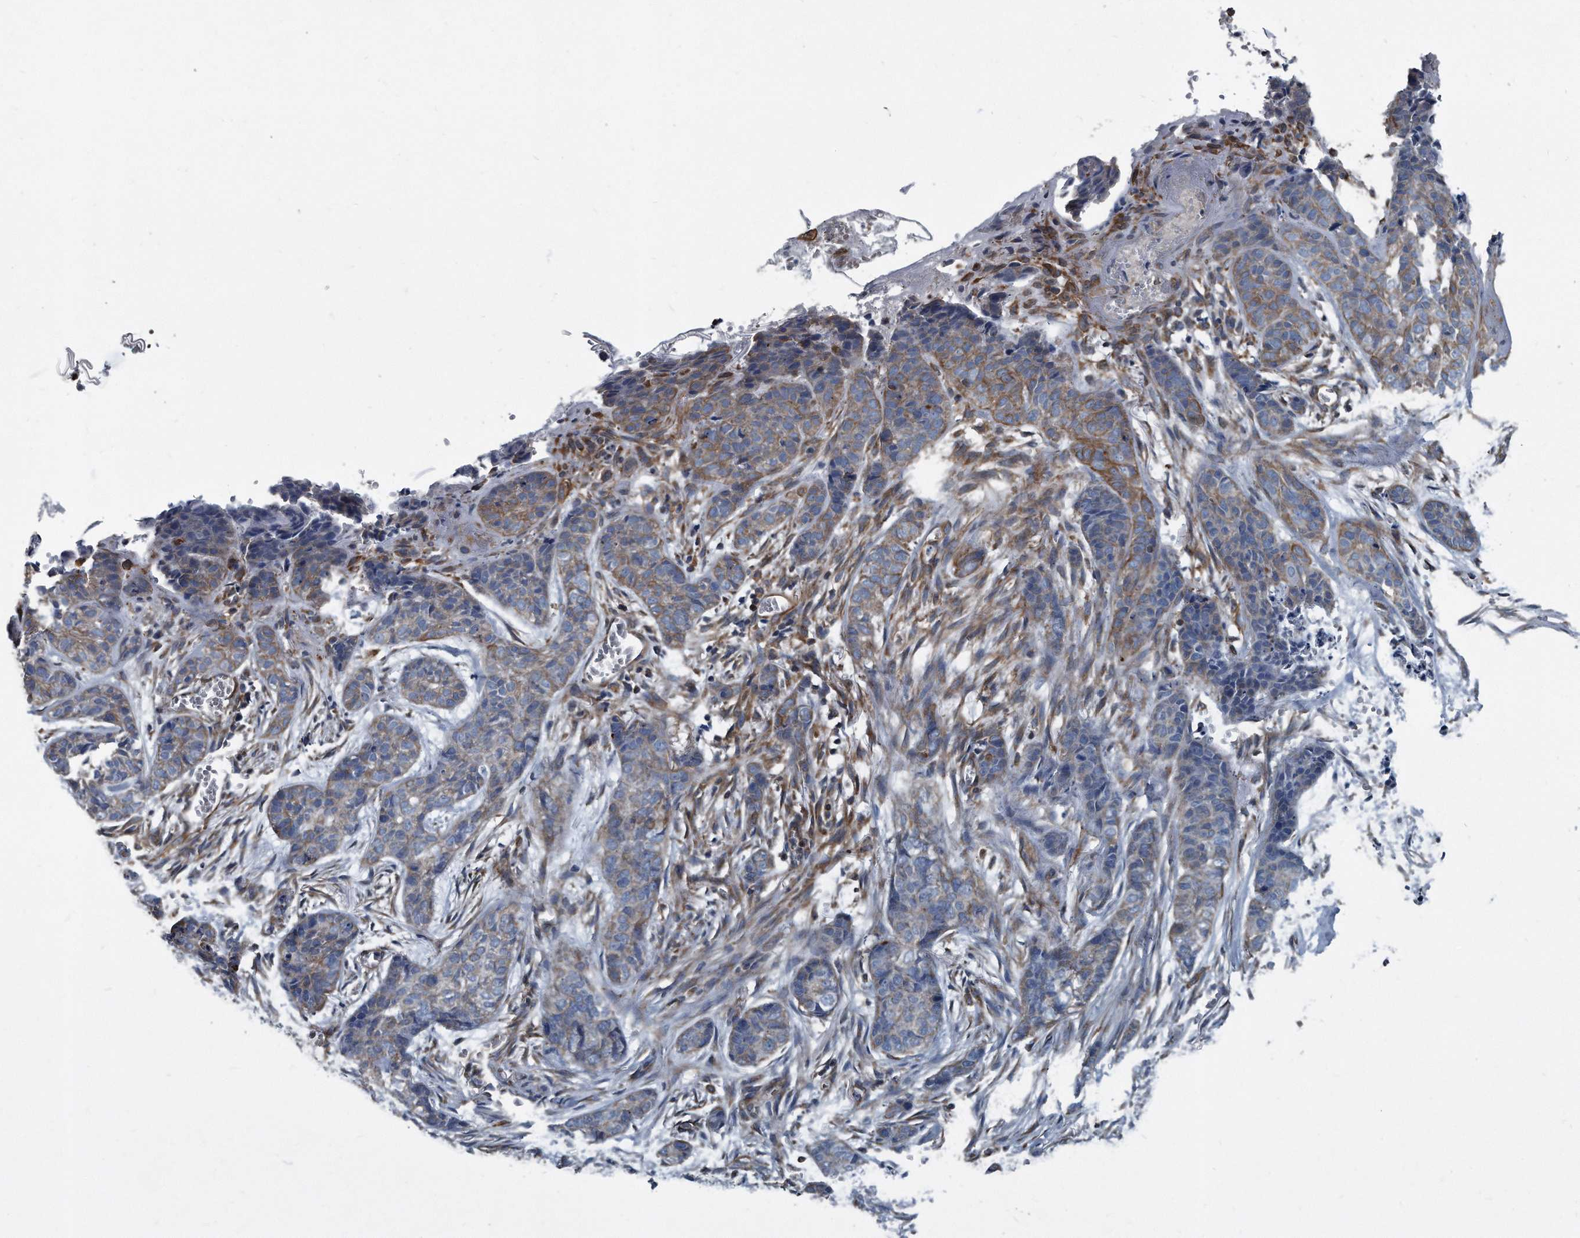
{"staining": {"intensity": "moderate", "quantity": "<25%", "location": "cytoplasmic/membranous"}, "tissue": "skin cancer", "cell_type": "Tumor cells", "image_type": "cancer", "snomed": [{"axis": "morphology", "description": "Basal cell carcinoma"}, {"axis": "topography", "description": "Skin"}], "caption": "High-magnification brightfield microscopy of skin cancer stained with DAB (3,3'-diaminobenzidine) (brown) and counterstained with hematoxylin (blue). tumor cells exhibit moderate cytoplasmic/membranous positivity is seen in approximately<25% of cells.", "gene": "PLEC", "patient": {"sex": "female", "age": 64}}